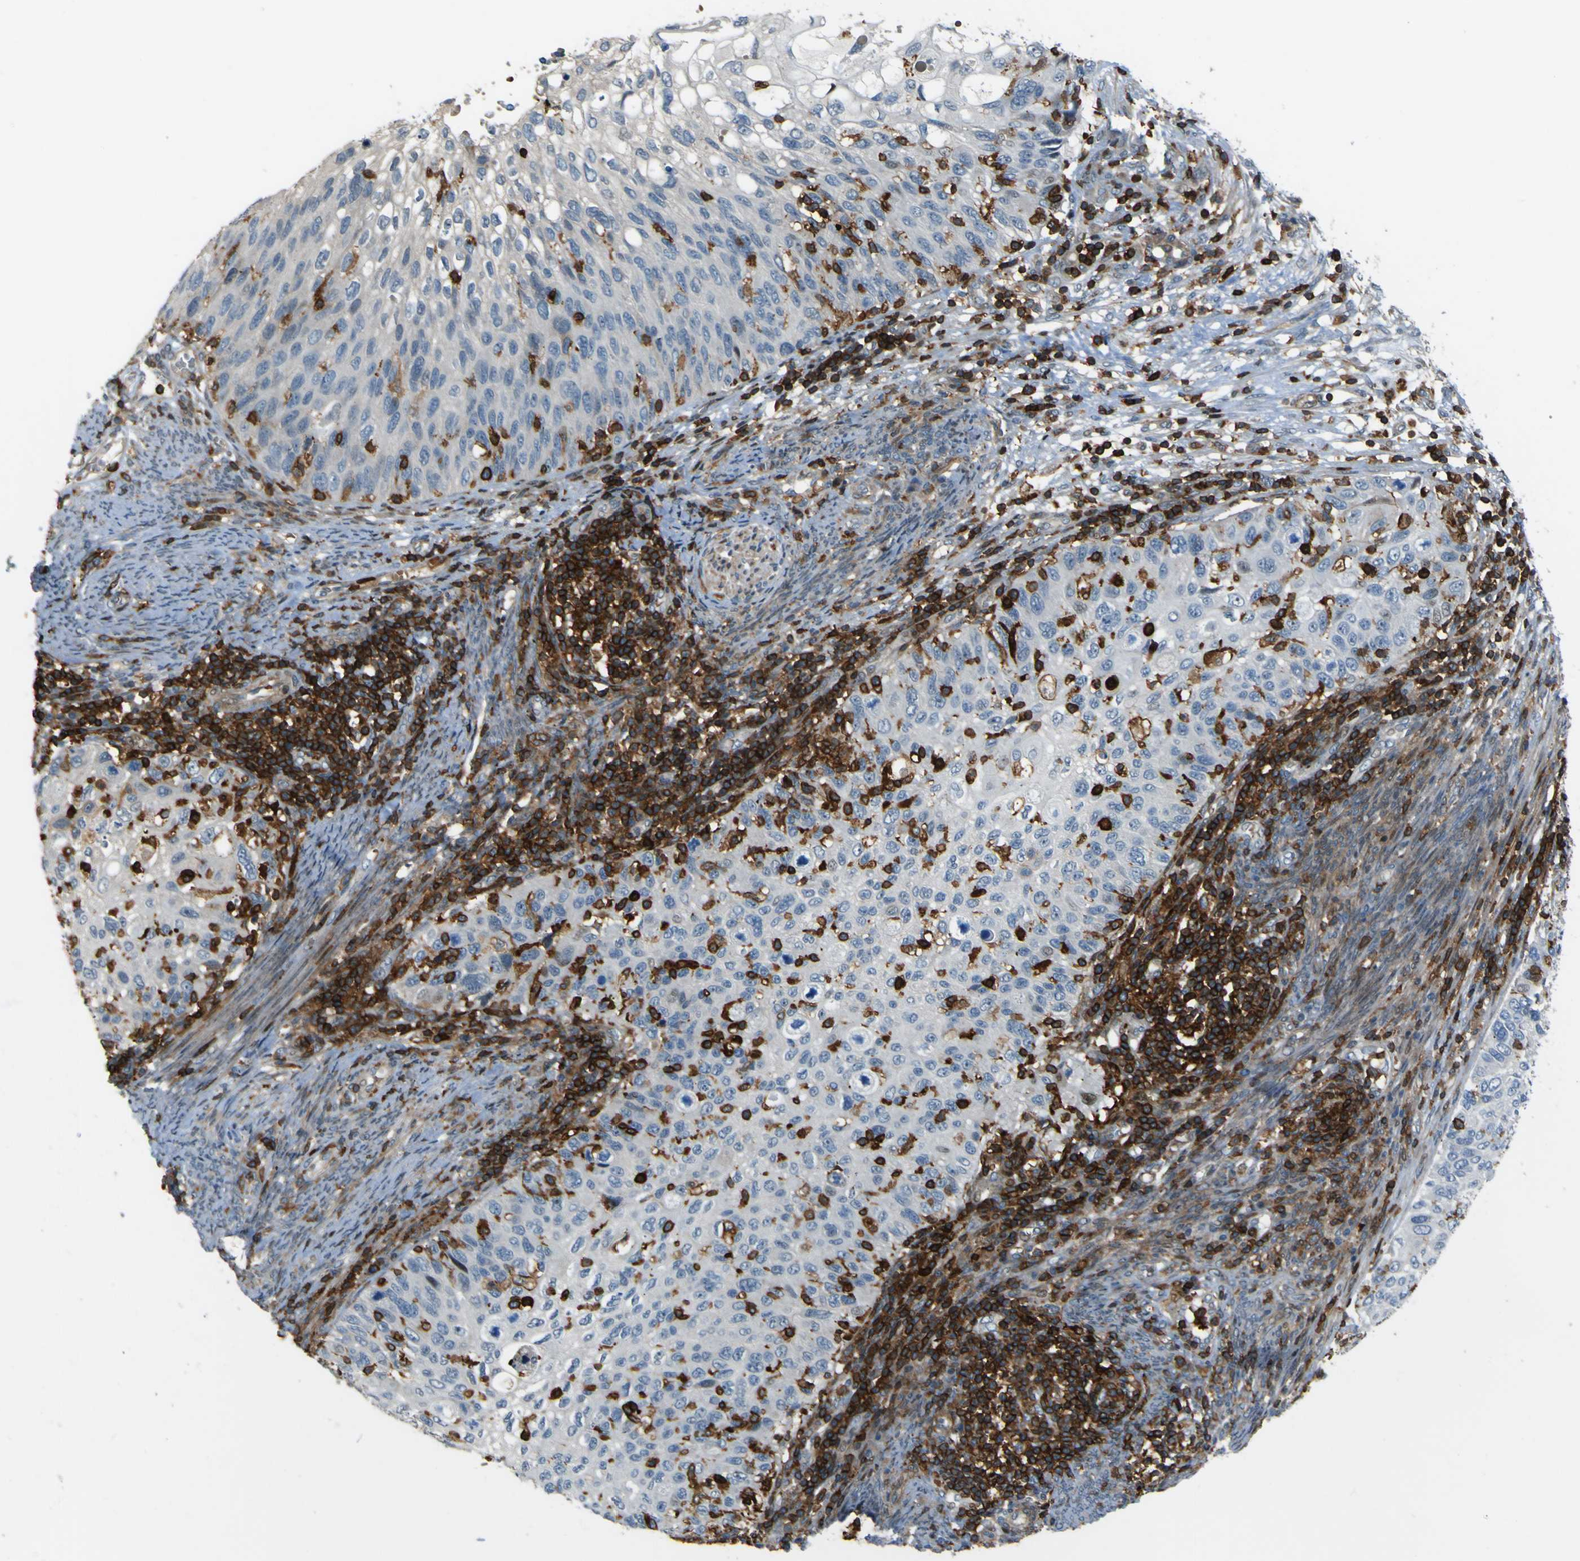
{"staining": {"intensity": "negative", "quantity": "none", "location": "none"}, "tissue": "cervical cancer", "cell_type": "Tumor cells", "image_type": "cancer", "snomed": [{"axis": "morphology", "description": "Squamous cell carcinoma, NOS"}, {"axis": "topography", "description": "Cervix"}], "caption": "Tumor cells show no significant protein staining in cervical cancer. (DAB (3,3'-diaminobenzidine) IHC visualized using brightfield microscopy, high magnification).", "gene": "PCDHB5", "patient": {"sex": "female", "age": 70}}